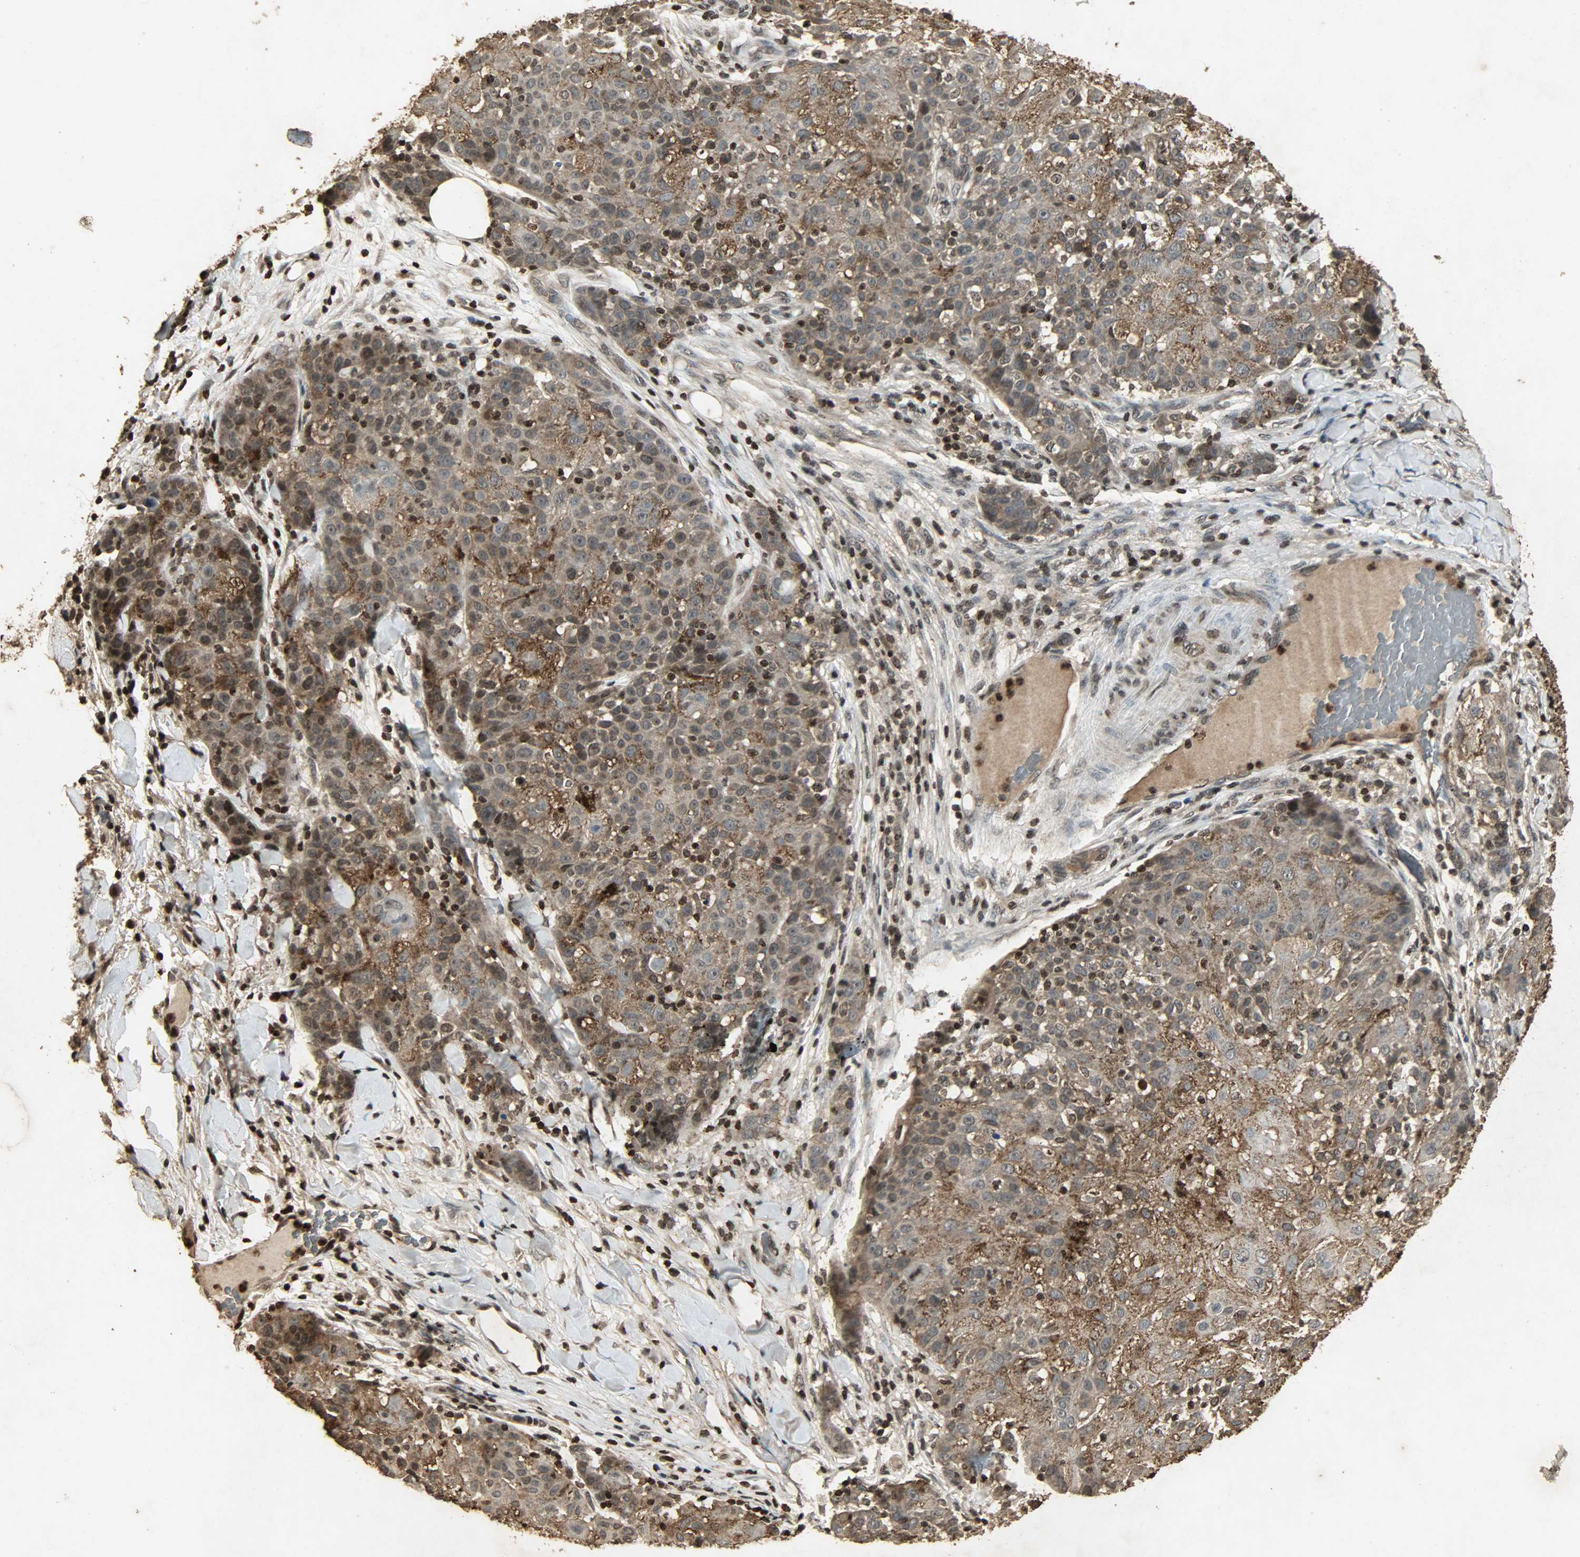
{"staining": {"intensity": "strong", "quantity": "25%-75%", "location": "cytoplasmic/membranous,nuclear"}, "tissue": "skin cancer", "cell_type": "Tumor cells", "image_type": "cancer", "snomed": [{"axis": "morphology", "description": "Normal tissue, NOS"}, {"axis": "morphology", "description": "Squamous cell carcinoma, NOS"}, {"axis": "topography", "description": "Skin"}], "caption": "IHC staining of skin cancer (squamous cell carcinoma), which reveals high levels of strong cytoplasmic/membranous and nuclear positivity in about 25%-75% of tumor cells indicating strong cytoplasmic/membranous and nuclear protein positivity. The staining was performed using DAB (brown) for protein detection and nuclei were counterstained in hematoxylin (blue).", "gene": "PPP3R1", "patient": {"sex": "female", "age": 83}}